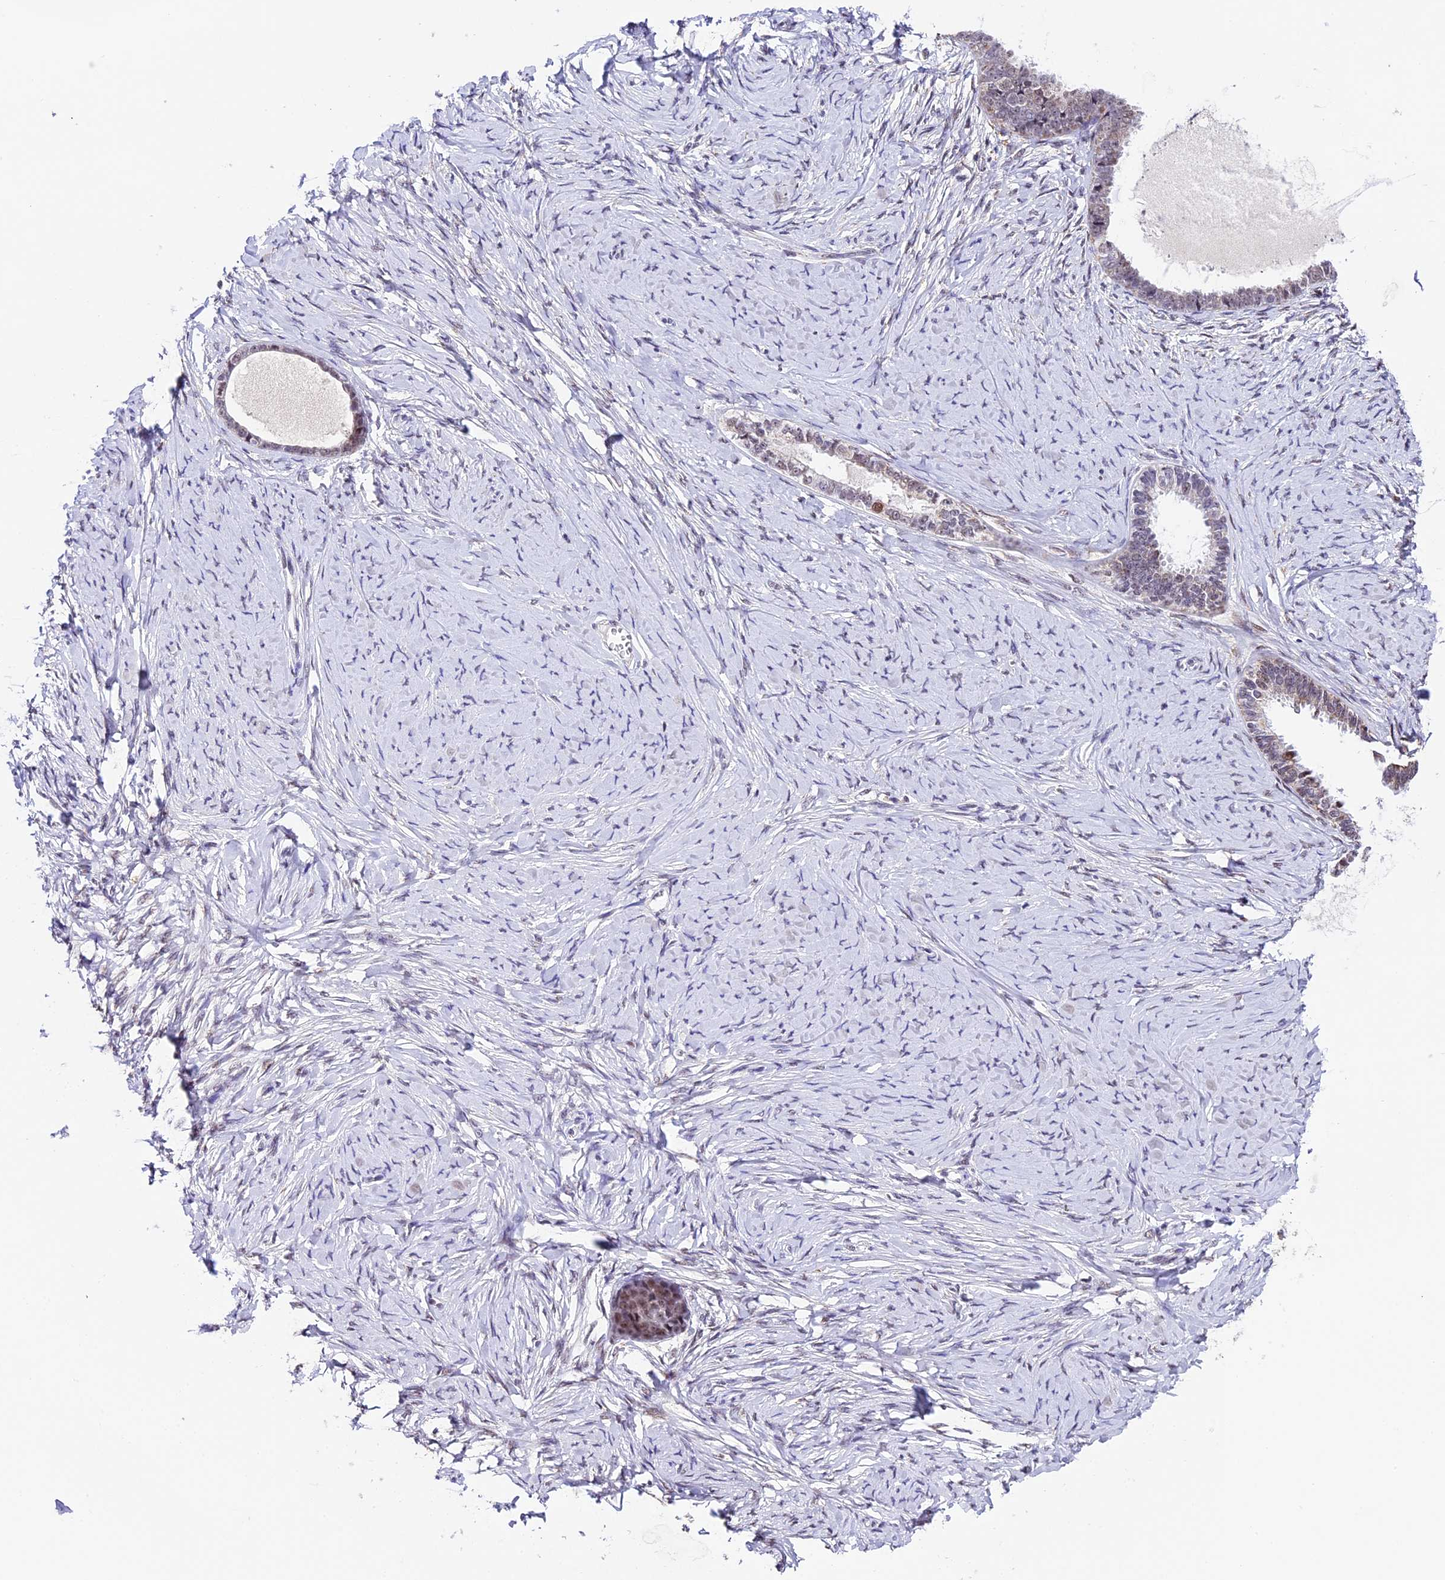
{"staining": {"intensity": "weak", "quantity": "<25%", "location": "cytoplasmic/membranous,nuclear"}, "tissue": "ovarian cancer", "cell_type": "Tumor cells", "image_type": "cancer", "snomed": [{"axis": "morphology", "description": "Cystadenocarcinoma, serous, NOS"}, {"axis": "topography", "description": "Ovary"}], "caption": "Histopathology image shows no protein expression in tumor cells of serous cystadenocarcinoma (ovarian) tissue.", "gene": "CARS2", "patient": {"sex": "female", "age": 79}}